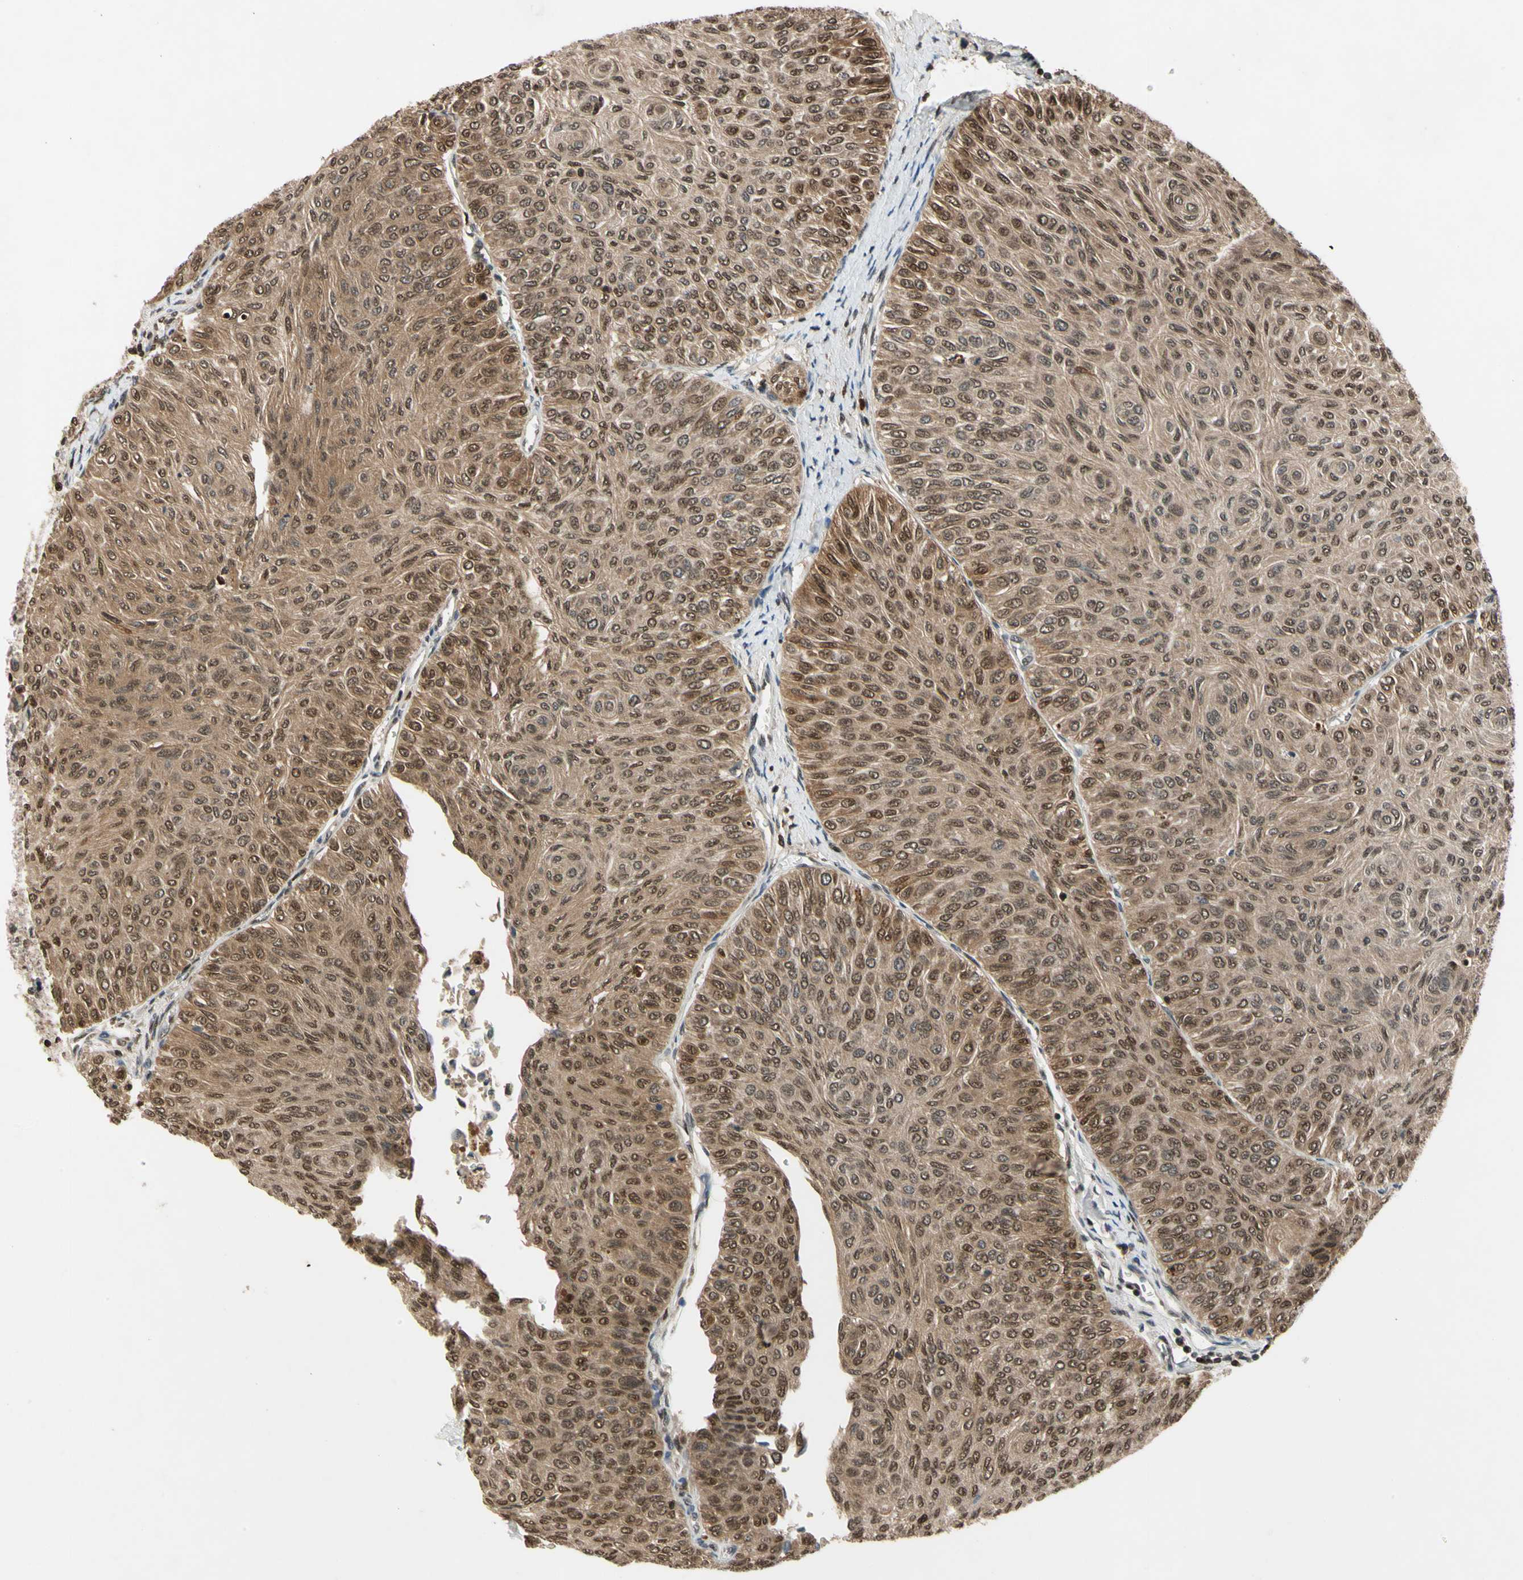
{"staining": {"intensity": "moderate", "quantity": ">75%", "location": "cytoplasmic/membranous"}, "tissue": "urothelial cancer", "cell_type": "Tumor cells", "image_type": "cancer", "snomed": [{"axis": "morphology", "description": "Urothelial carcinoma, Low grade"}, {"axis": "topography", "description": "Urinary bladder"}], "caption": "Protein expression by immunohistochemistry displays moderate cytoplasmic/membranous staining in about >75% of tumor cells in urothelial cancer. The protein of interest is shown in brown color, while the nuclei are stained blue.", "gene": "GSR", "patient": {"sex": "male", "age": 78}}